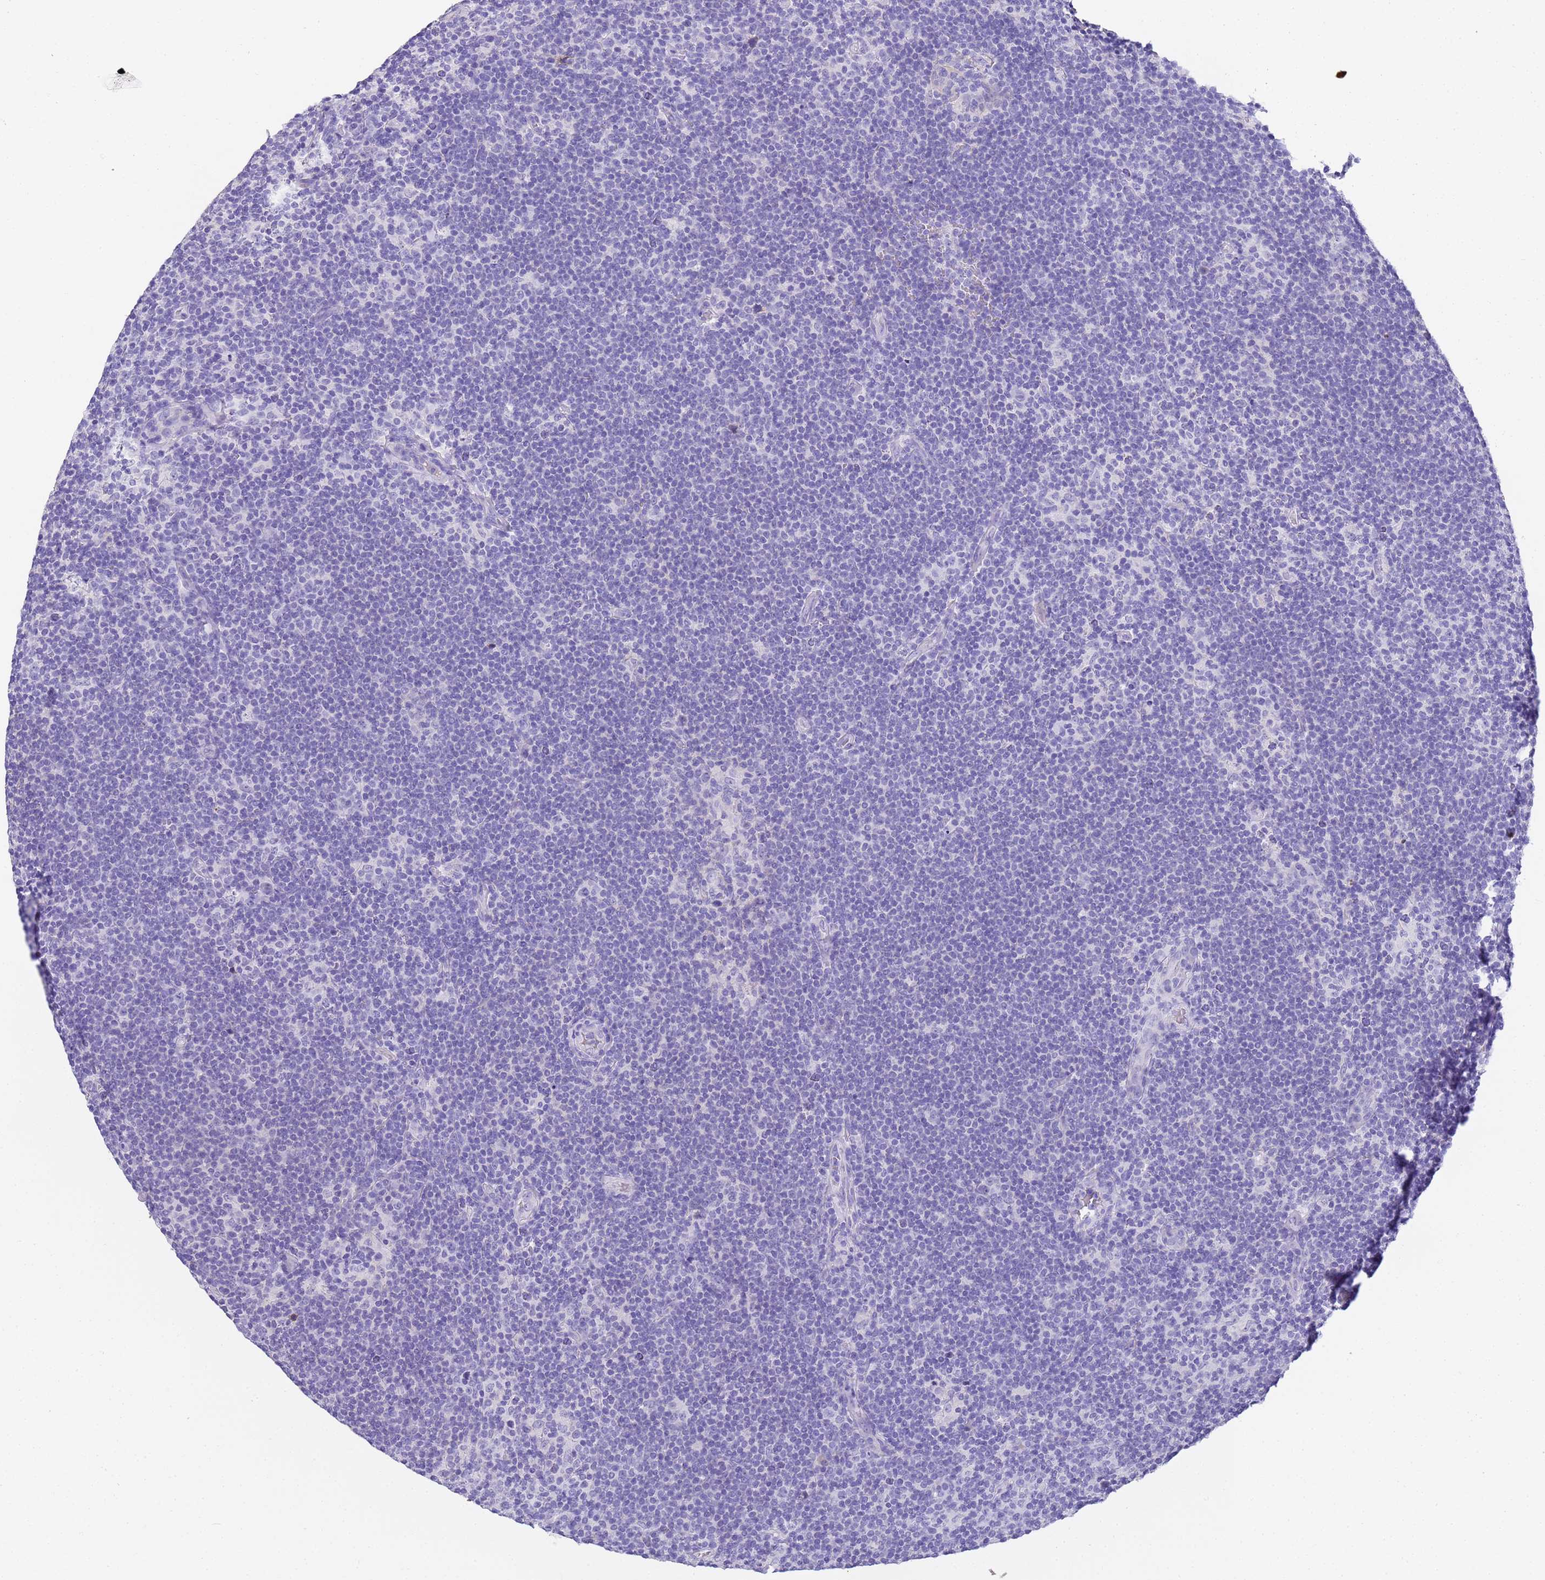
{"staining": {"intensity": "negative", "quantity": "none", "location": "none"}, "tissue": "lymphoma", "cell_type": "Tumor cells", "image_type": "cancer", "snomed": [{"axis": "morphology", "description": "Hodgkin's disease, NOS"}, {"axis": "topography", "description": "Lymph node"}], "caption": "Tumor cells are negative for protein expression in human lymphoma. (Stains: DAB (3,3'-diaminobenzidine) immunohistochemistry with hematoxylin counter stain, Microscopy: brightfield microscopy at high magnification).", "gene": "CFHR2", "patient": {"sex": "female", "age": 57}}